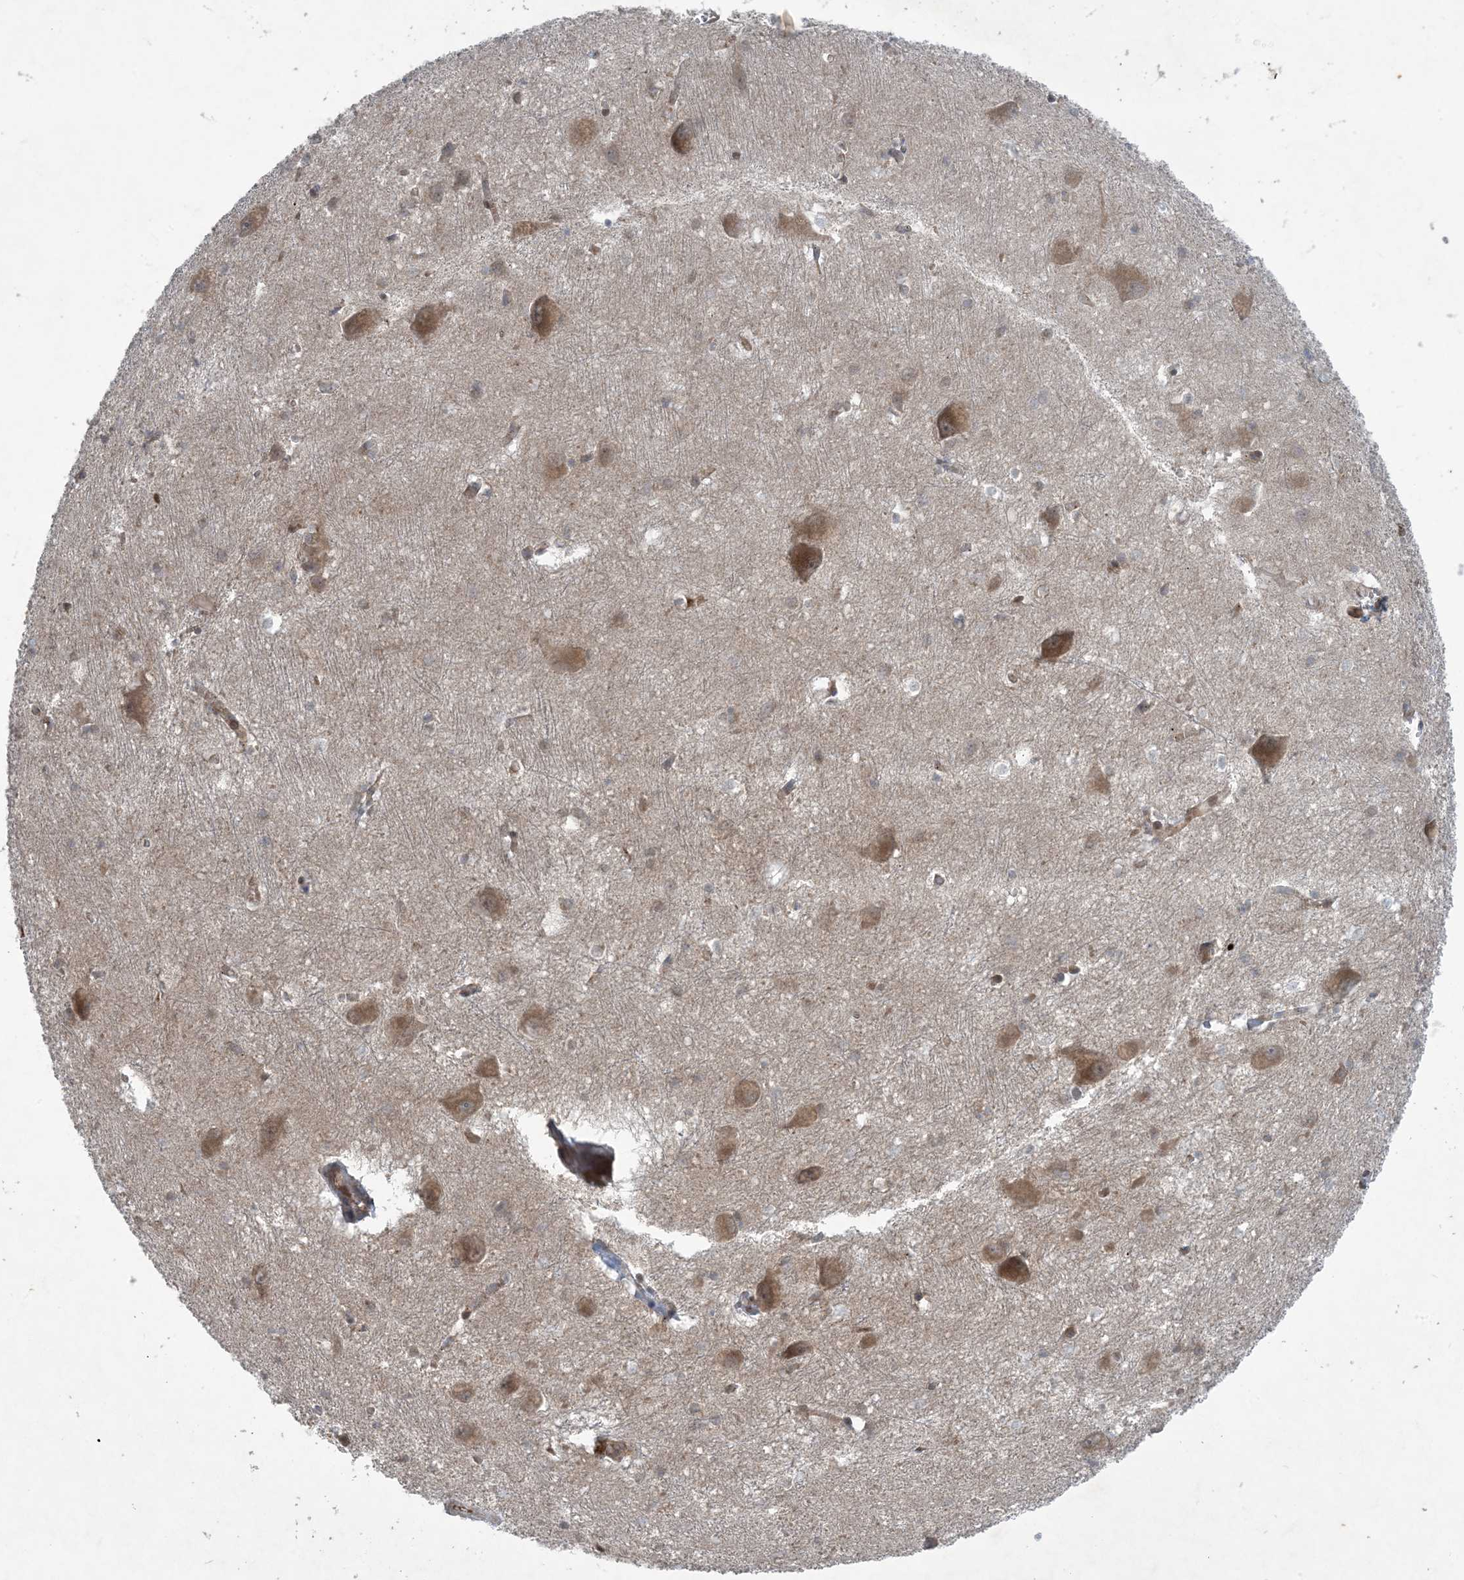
{"staining": {"intensity": "weak", "quantity": "<25%", "location": "cytoplasmic/membranous"}, "tissue": "caudate", "cell_type": "Glial cells", "image_type": "normal", "snomed": [{"axis": "morphology", "description": "Normal tissue, NOS"}, {"axis": "topography", "description": "Lateral ventricle wall"}], "caption": "Caudate stained for a protein using IHC shows no expression glial cells.", "gene": "STAM2", "patient": {"sex": "male", "age": 37}}